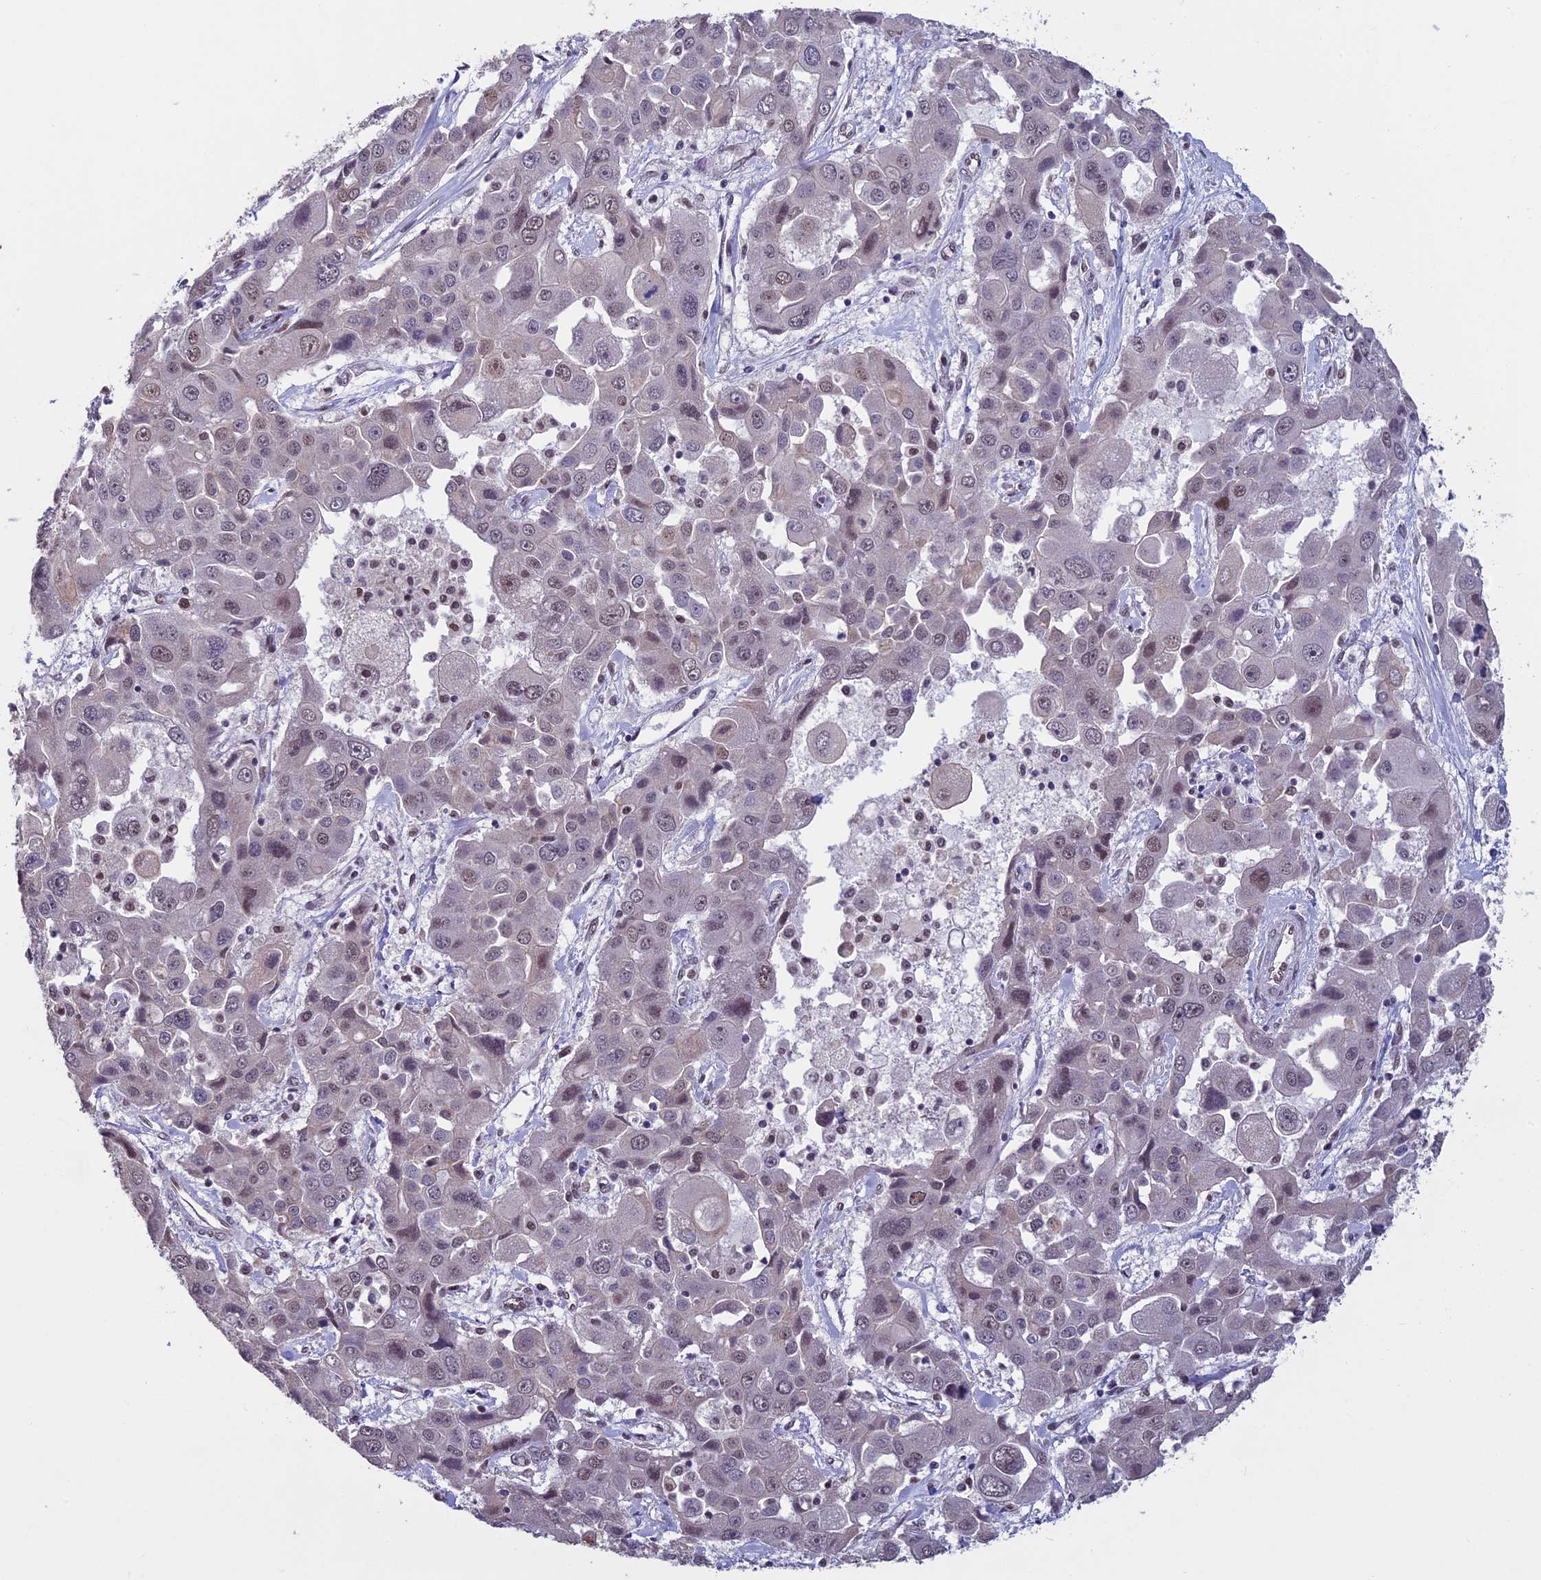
{"staining": {"intensity": "weak", "quantity": "25%-75%", "location": "nuclear"}, "tissue": "liver cancer", "cell_type": "Tumor cells", "image_type": "cancer", "snomed": [{"axis": "morphology", "description": "Cholangiocarcinoma"}, {"axis": "topography", "description": "Liver"}], "caption": "The histopathology image reveals a brown stain indicating the presence of a protein in the nuclear of tumor cells in liver cancer (cholangiocarcinoma). (brown staining indicates protein expression, while blue staining denotes nuclei).", "gene": "RNF40", "patient": {"sex": "male", "age": 67}}